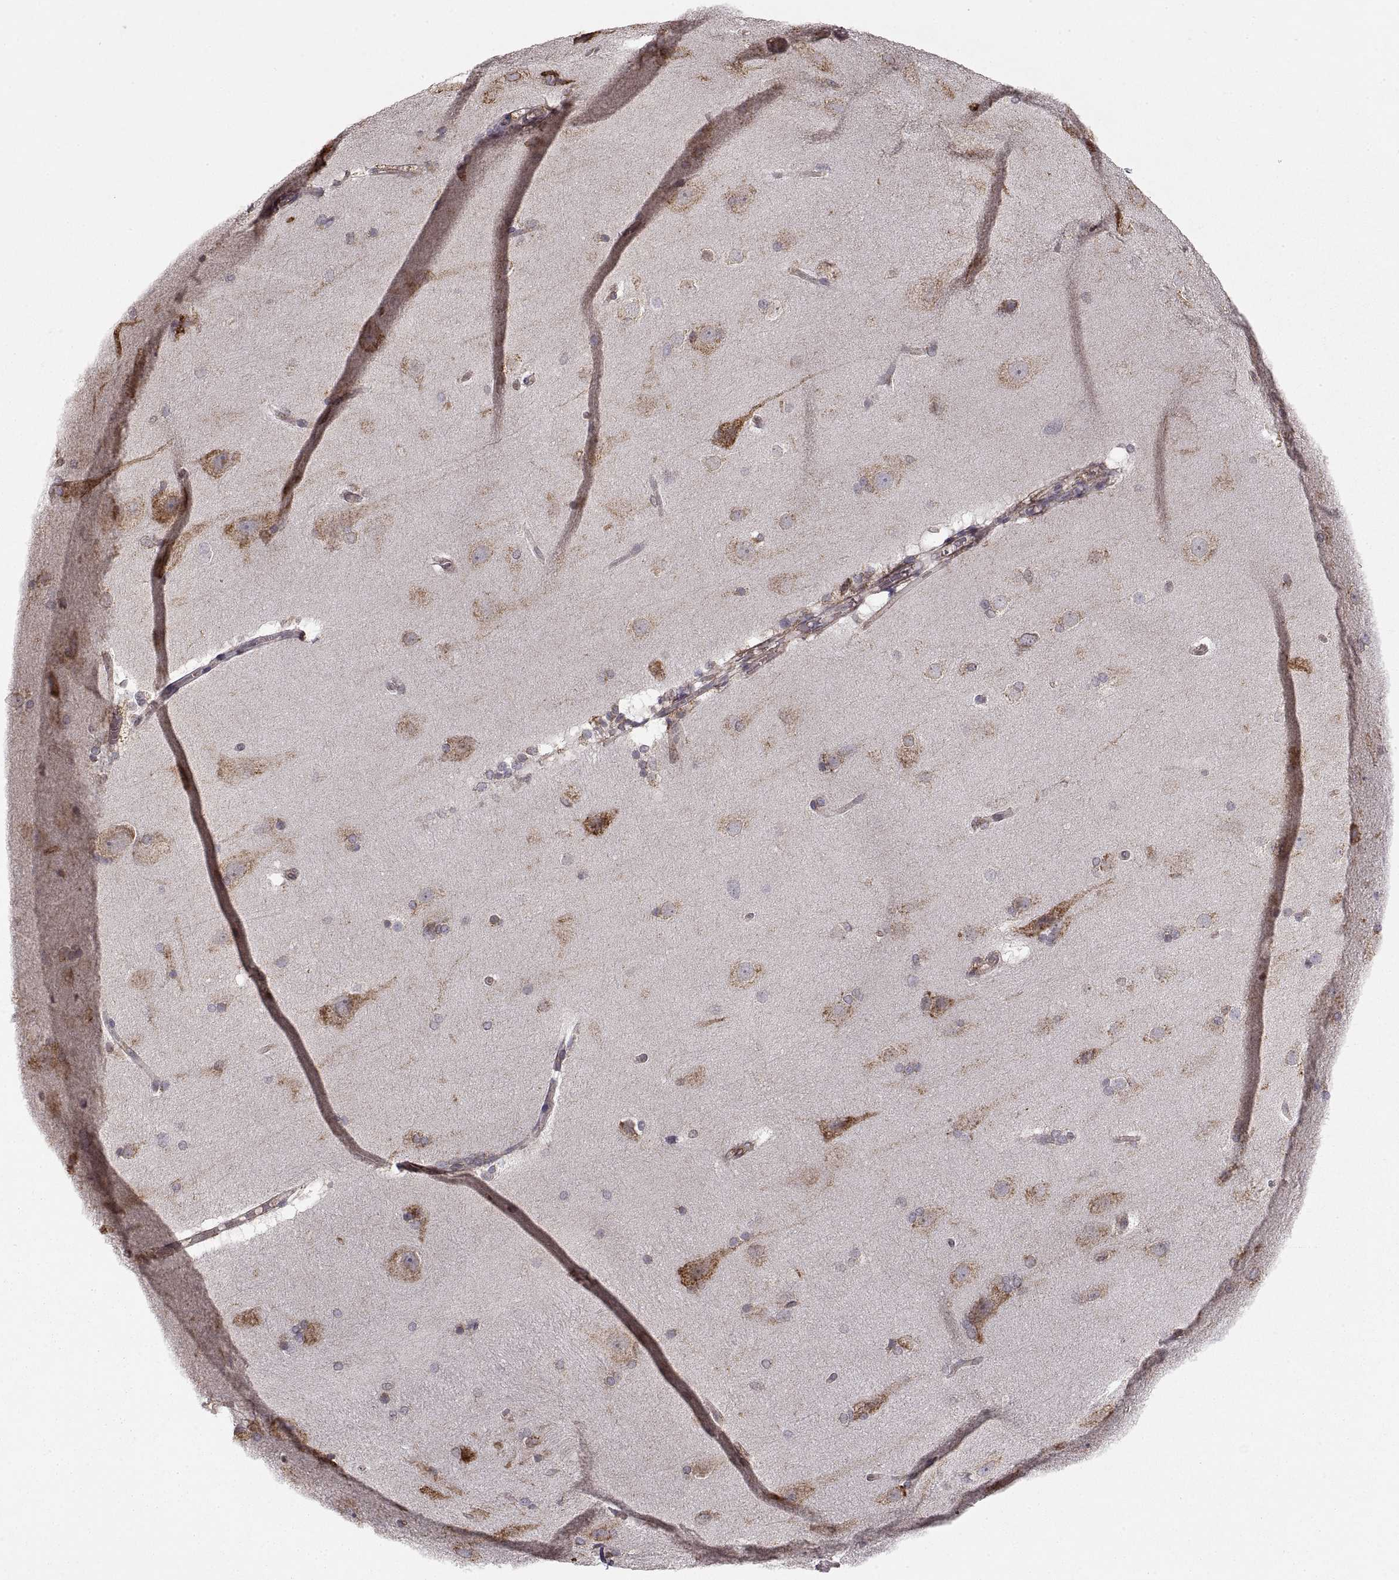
{"staining": {"intensity": "moderate", "quantity": "<25%", "location": "cytoplasmic/membranous"}, "tissue": "hippocampus", "cell_type": "Glial cells", "image_type": "normal", "snomed": [{"axis": "morphology", "description": "Normal tissue, NOS"}, {"axis": "topography", "description": "Cerebral cortex"}, {"axis": "topography", "description": "Hippocampus"}], "caption": "Immunohistochemical staining of normal hippocampus demonstrates <25% levels of moderate cytoplasmic/membranous protein staining in approximately <25% of glial cells.", "gene": "PDIA3", "patient": {"sex": "female", "age": 19}}